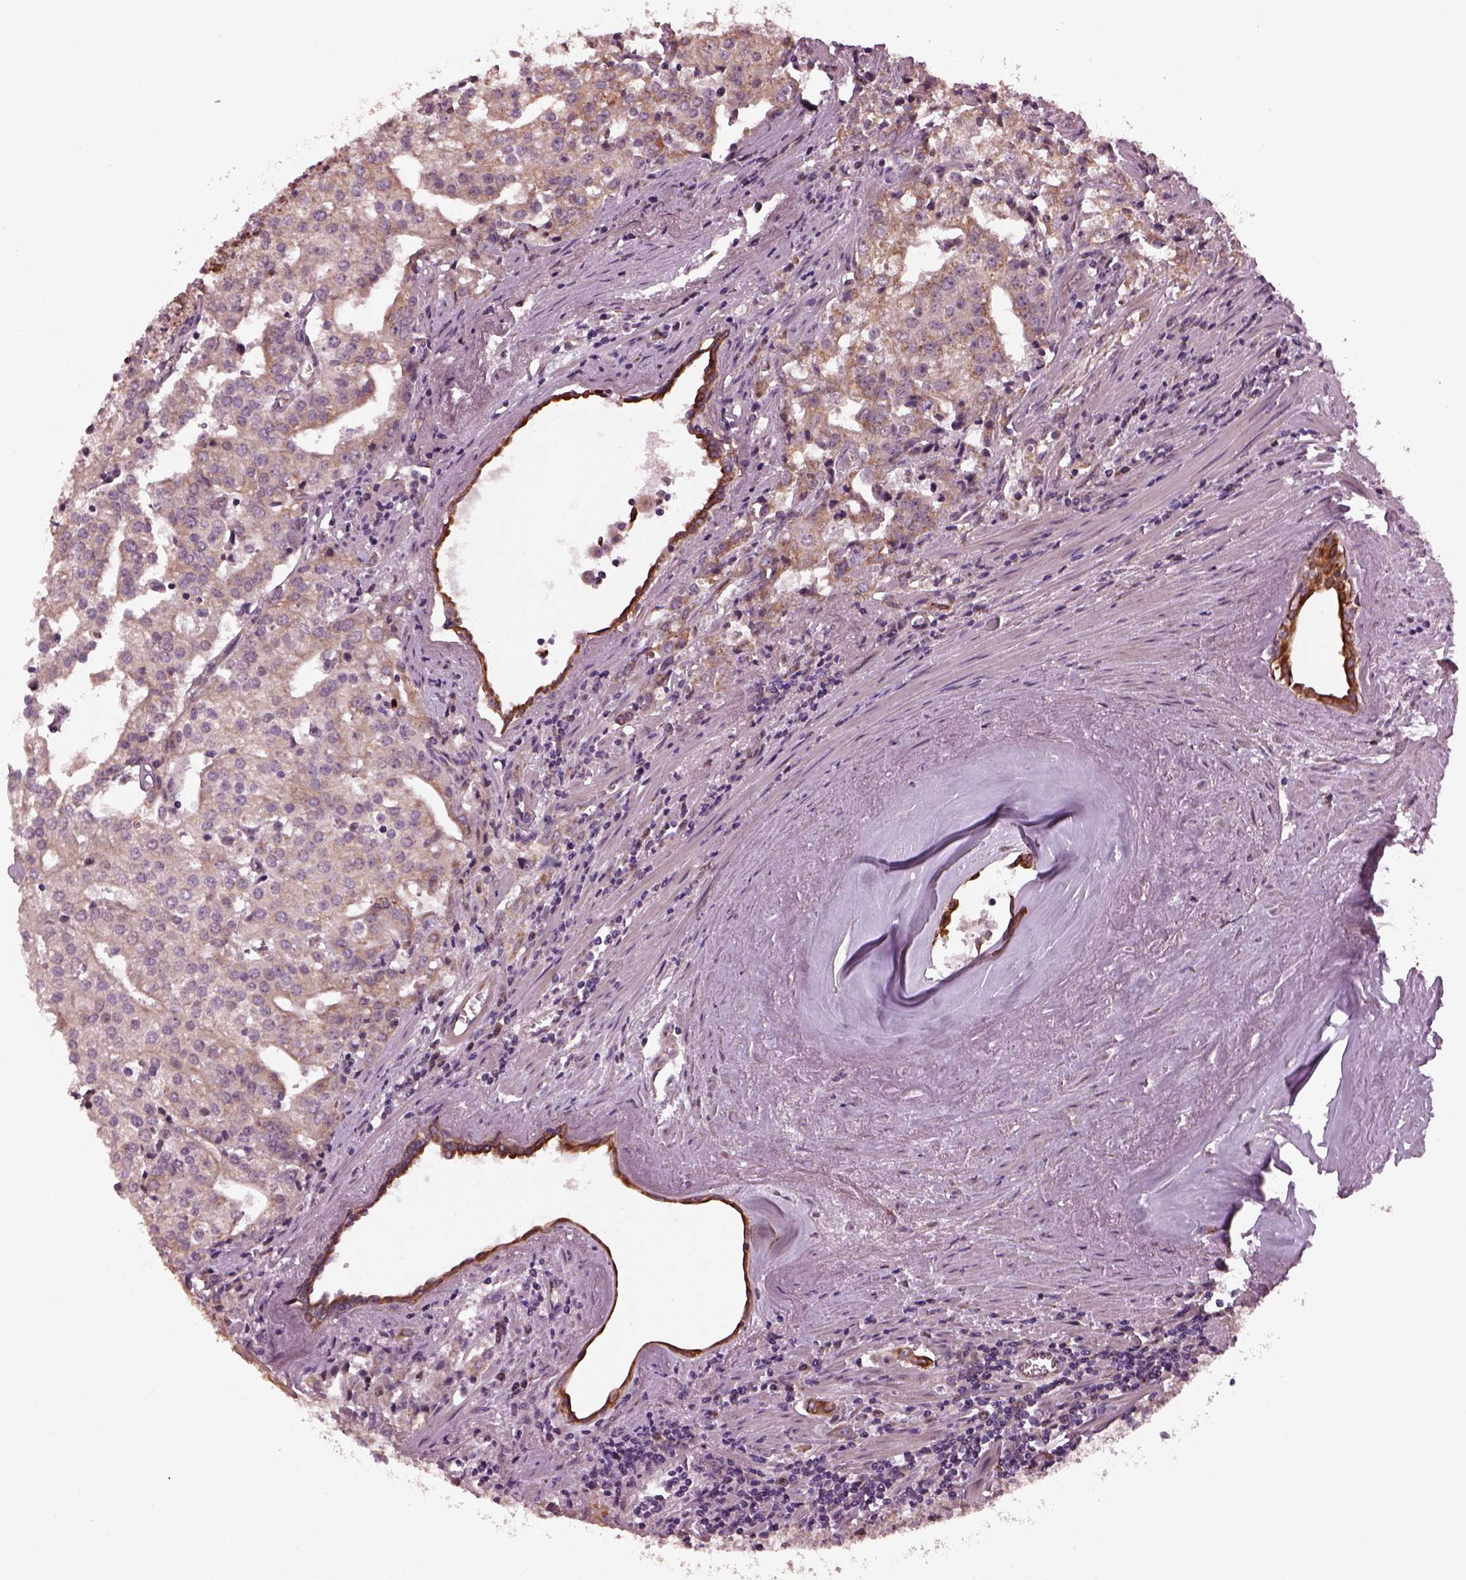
{"staining": {"intensity": "moderate", "quantity": "25%-75%", "location": "cytoplasmic/membranous"}, "tissue": "prostate cancer", "cell_type": "Tumor cells", "image_type": "cancer", "snomed": [{"axis": "morphology", "description": "Adenocarcinoma, High grade"}, {"axis": "topography", "description": "Prostate"}], "caption": "This micrograph reveals IHC staining of human prostate cancer, with medium moderate cytoplasmic/membranous staining in about 25%-75% of tumor cells.", "gene": "RUFY3", "patient": {"sex": "male", "age": 68}}